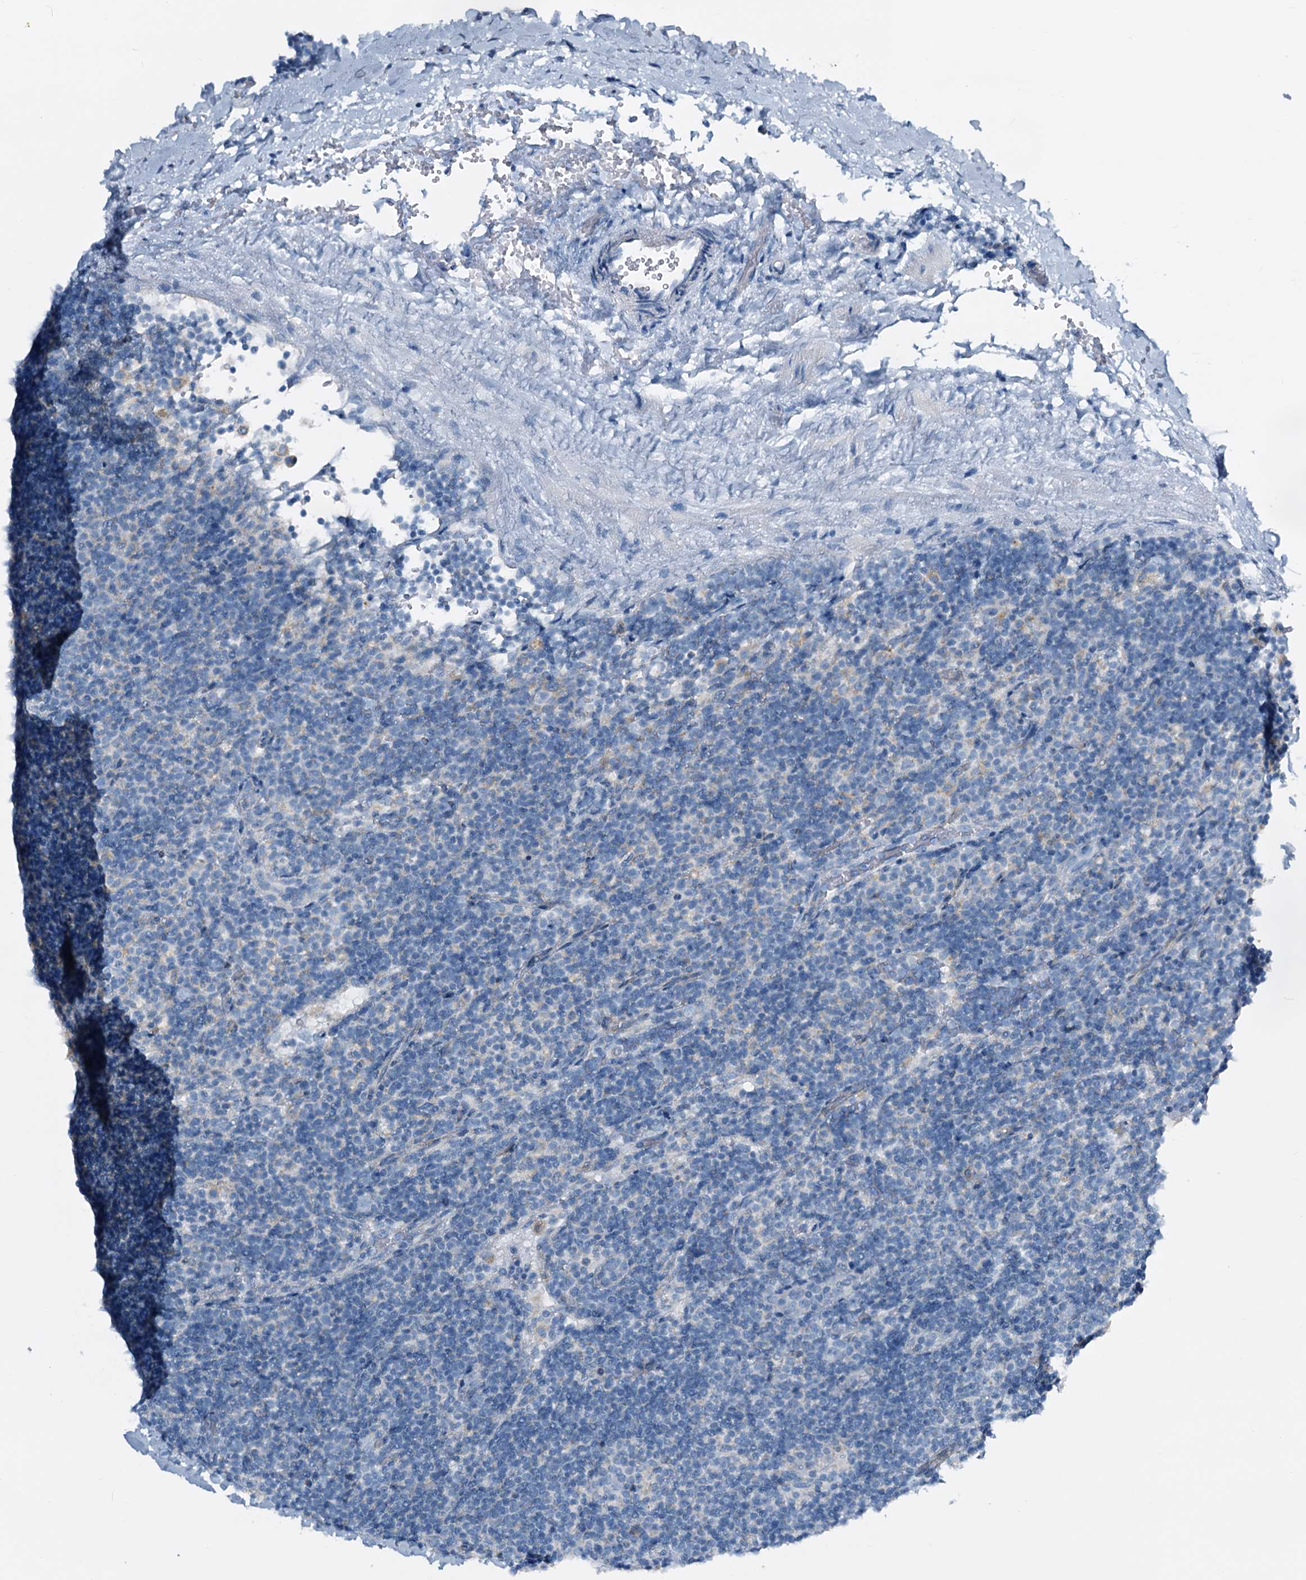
{"staining": {"intensity": "negative", "quantity": "none", "location": "none"}, "tissue": "lymphoma", "cell_type": "Tumor cells", "image_type": "cancer", "snomed": [{"axis": "morphology", "description": "Hodgkin's disease, NOS"}, {"axis": "topography", "description": "Lymph node"}], "caption": "Tumor cells show no significant protein staining in Hodgkin's disease.", "gene": "SLC1A3", "patient": {"sex": "female", "age": 57}}